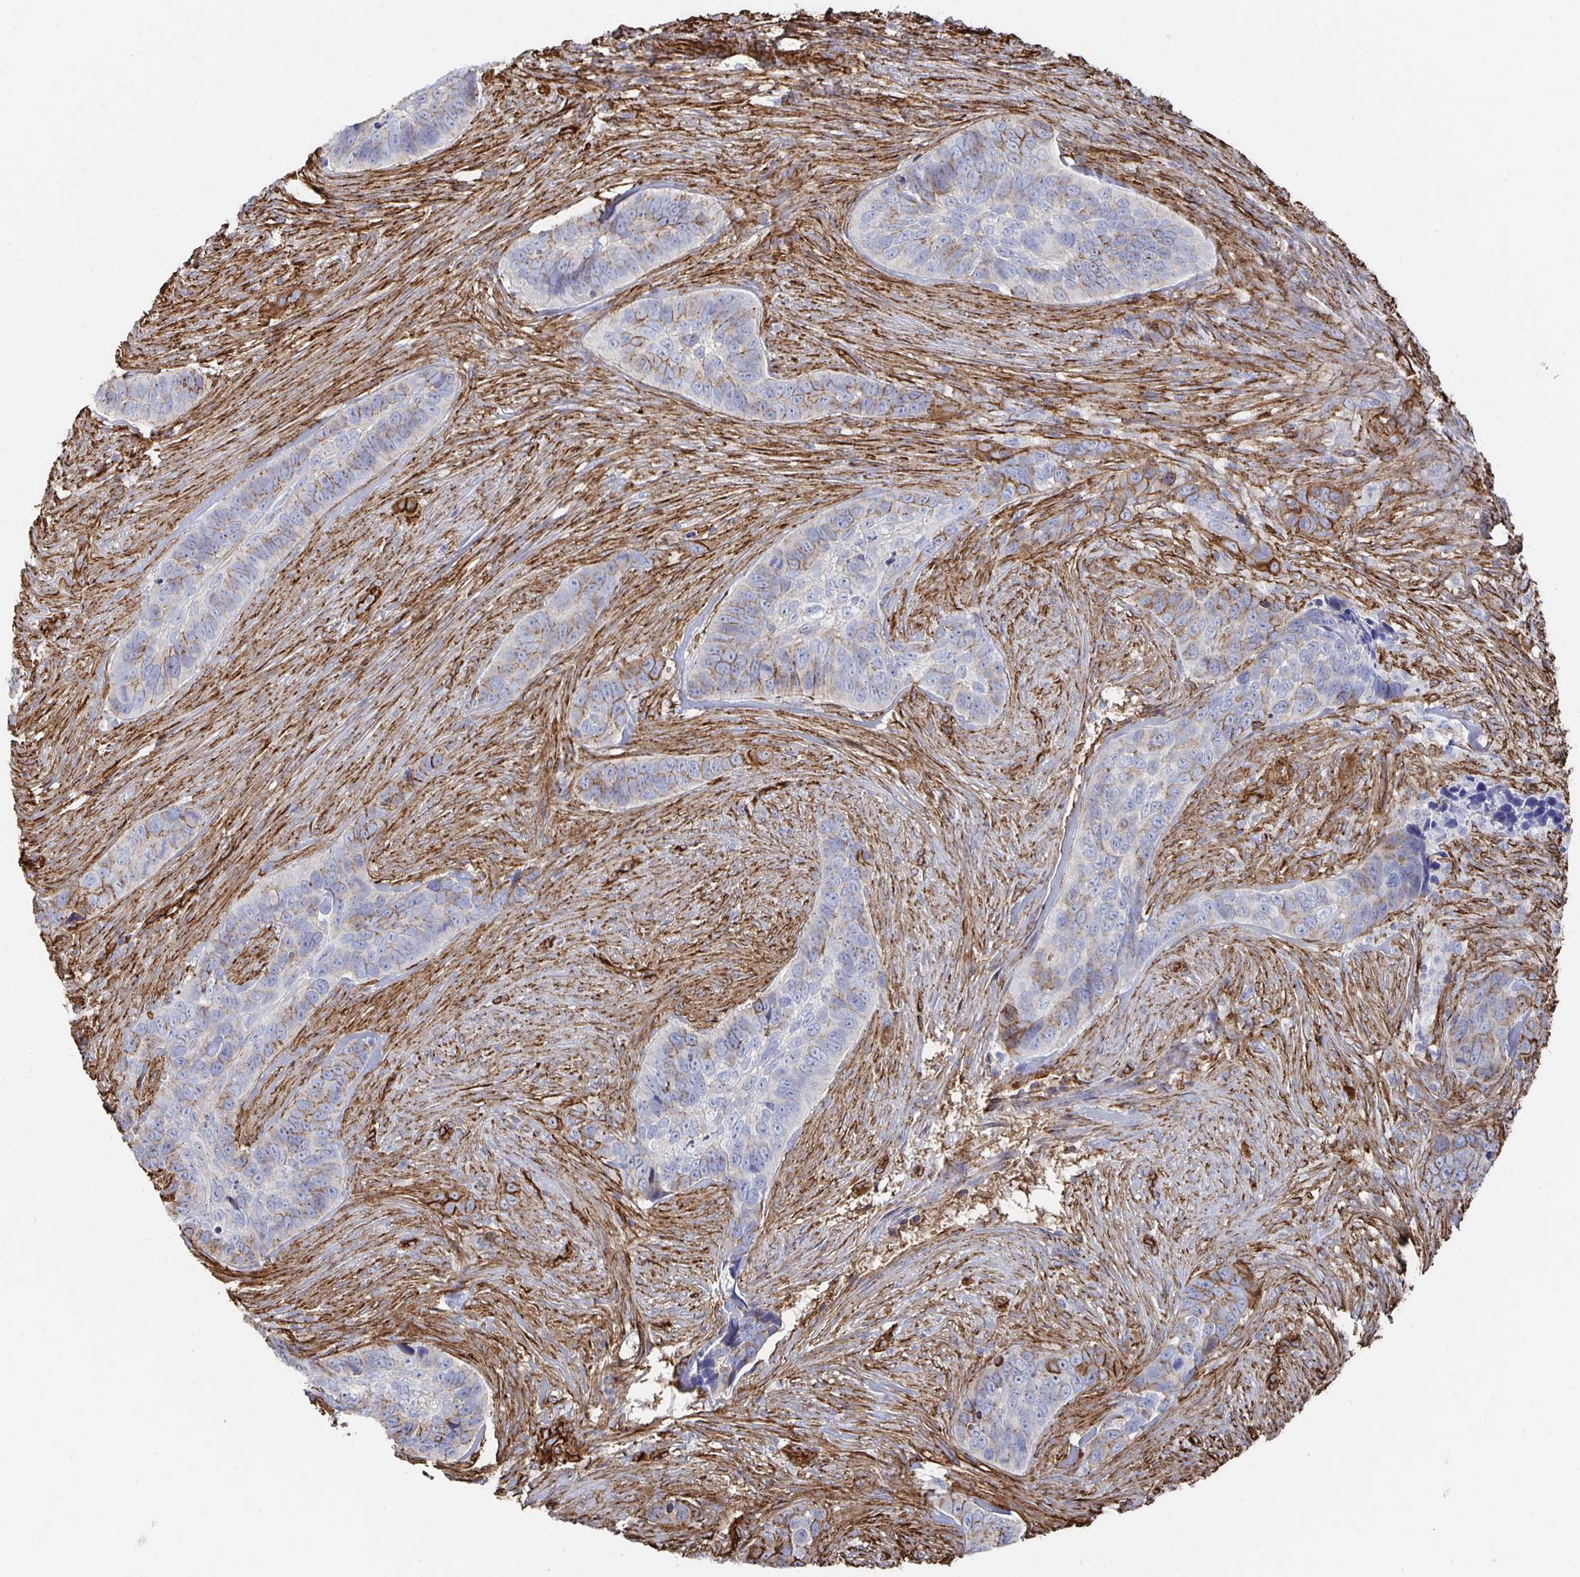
{"staining": {"intensity": "moderate", "quantity": "<25%", "location": "cytoplasmic/membranous"}, "tissue": "skin cancer", "cell_type": "Tumor cells", "image_type": "cancer", "snomed": [{"axis": "morphology", "description": "Basal cell carcinoma"}, {"axis": "topography", "description": "Skin"}], "caption": "A photomicrograph of skin cancer stained for a protein demonstrates moderate cytoplasmic/membranous brown staining in tumor cells.", "gene": "VIPR2", "patient": {"sex": "female", "age": 82}}